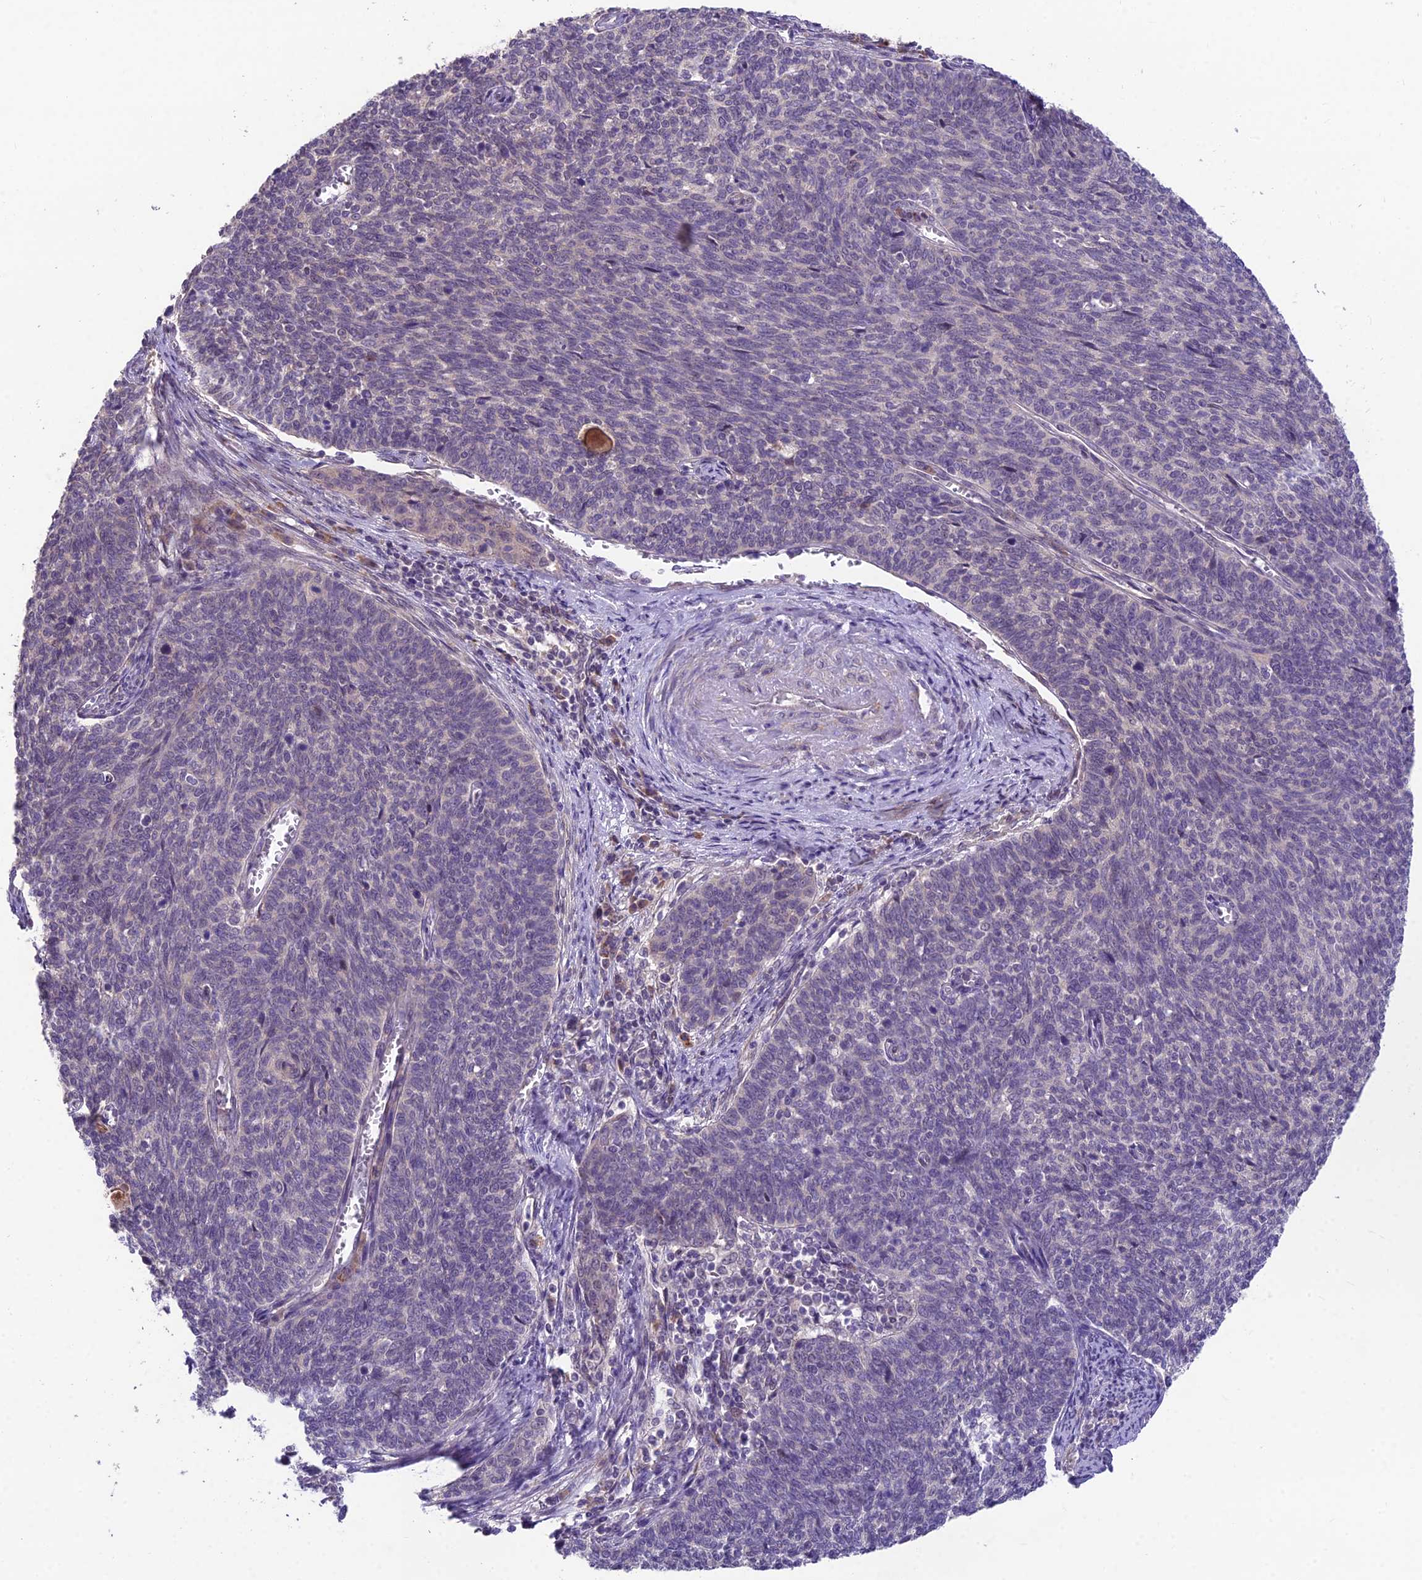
{"staining": {"intensity": "negative", "quantity": "none", "location": "none"}, "tissue": "cervical cancer", "cell_type": "Tumor cells", "image_type": "cancer", "snomed": [{"axis": "morphology", "description": "Squamous cell carcinoma, NOS"}, {"axis": "topography", "description": "Cervix"}], "caption": "Immunohistochemical staining of human cervical cancer (squamous cell carcinoma) displays no significant positivity in tumor cells.", "gene": "ZNF333", "patient": {"sex": "female", "age": 39}}